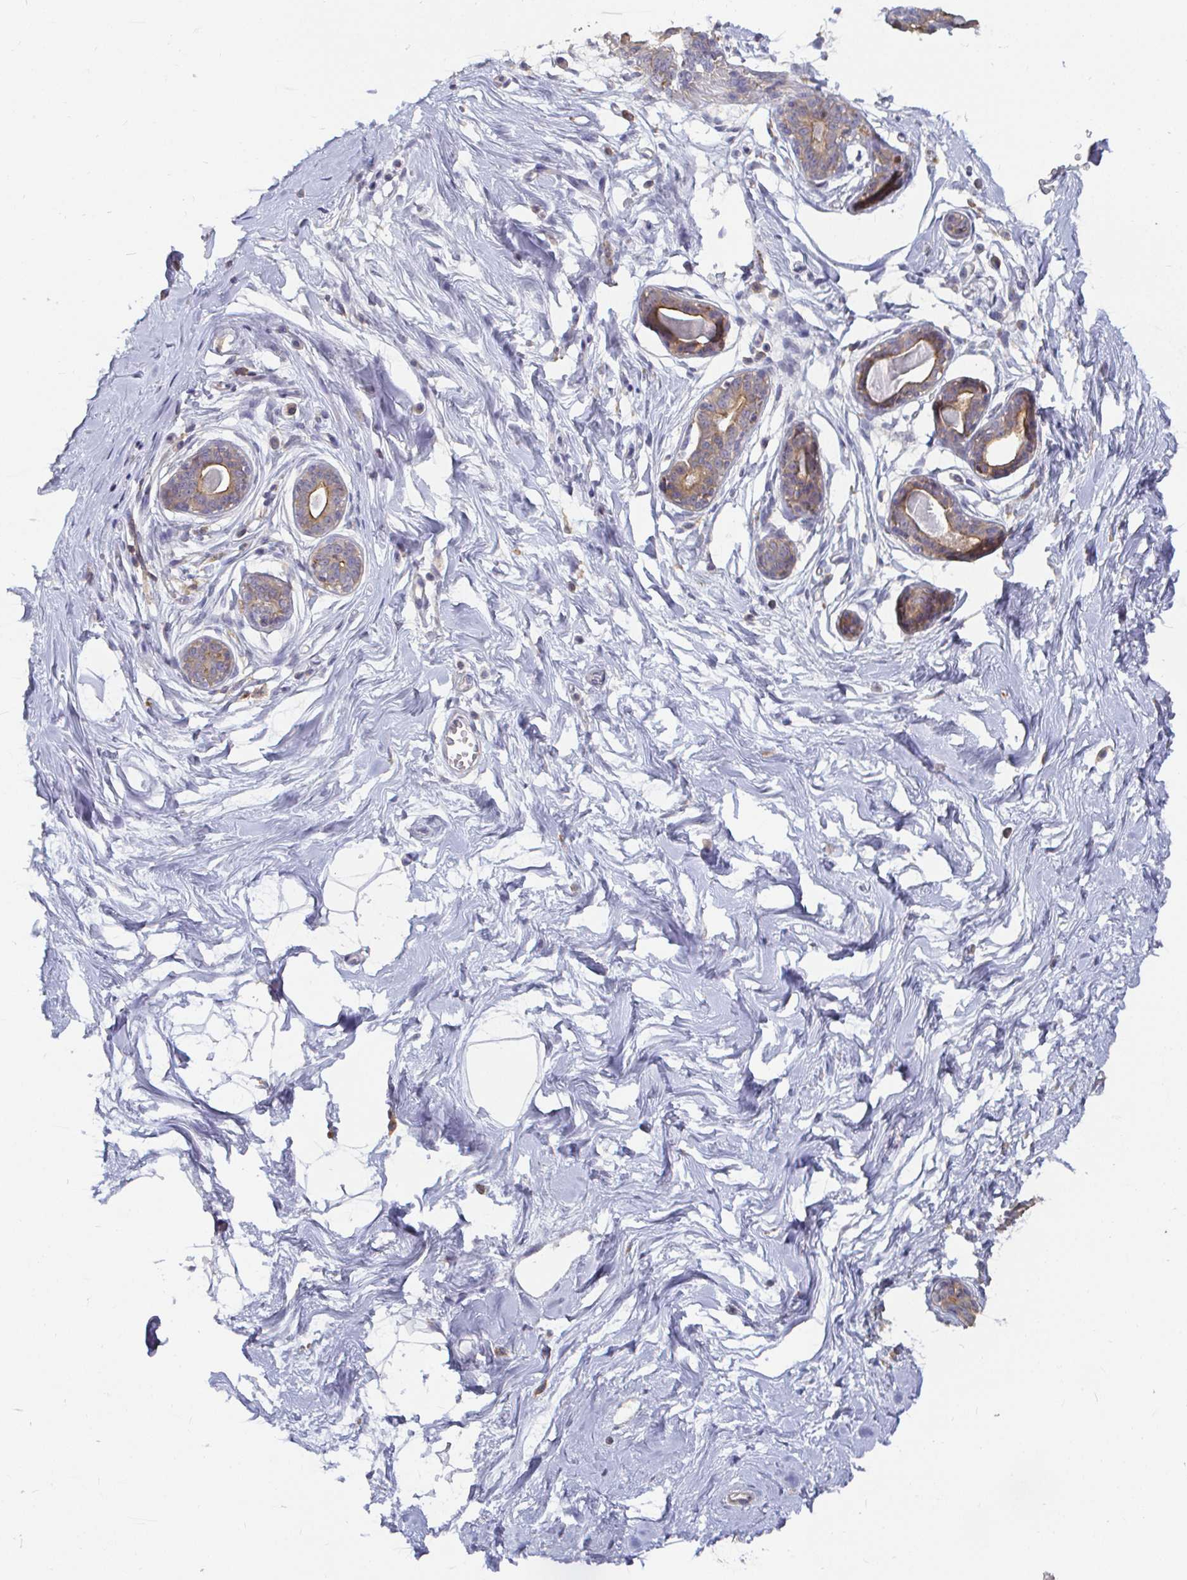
{"staining": {"intensity": "negative", "quantity": "none", "location": "none"}, "tissue": "breast", "cell_type": "Adipocytes", "image_type": "normal", "snomed": [{"axis": "morphology", "description": "Normal tissue, NOS"}, {"axis": "topography", "description": "Breast"}], "caption": "Adipocytes are negative for protein expression in benign human breast. (Stains: DAB immunohistochemistry (IHC) with hematoxylin counter stain, Microscopy: brightfield microscopy at high magnification).", "gene": "CDH18", "patient": {"sex": "female", "age": 45}}